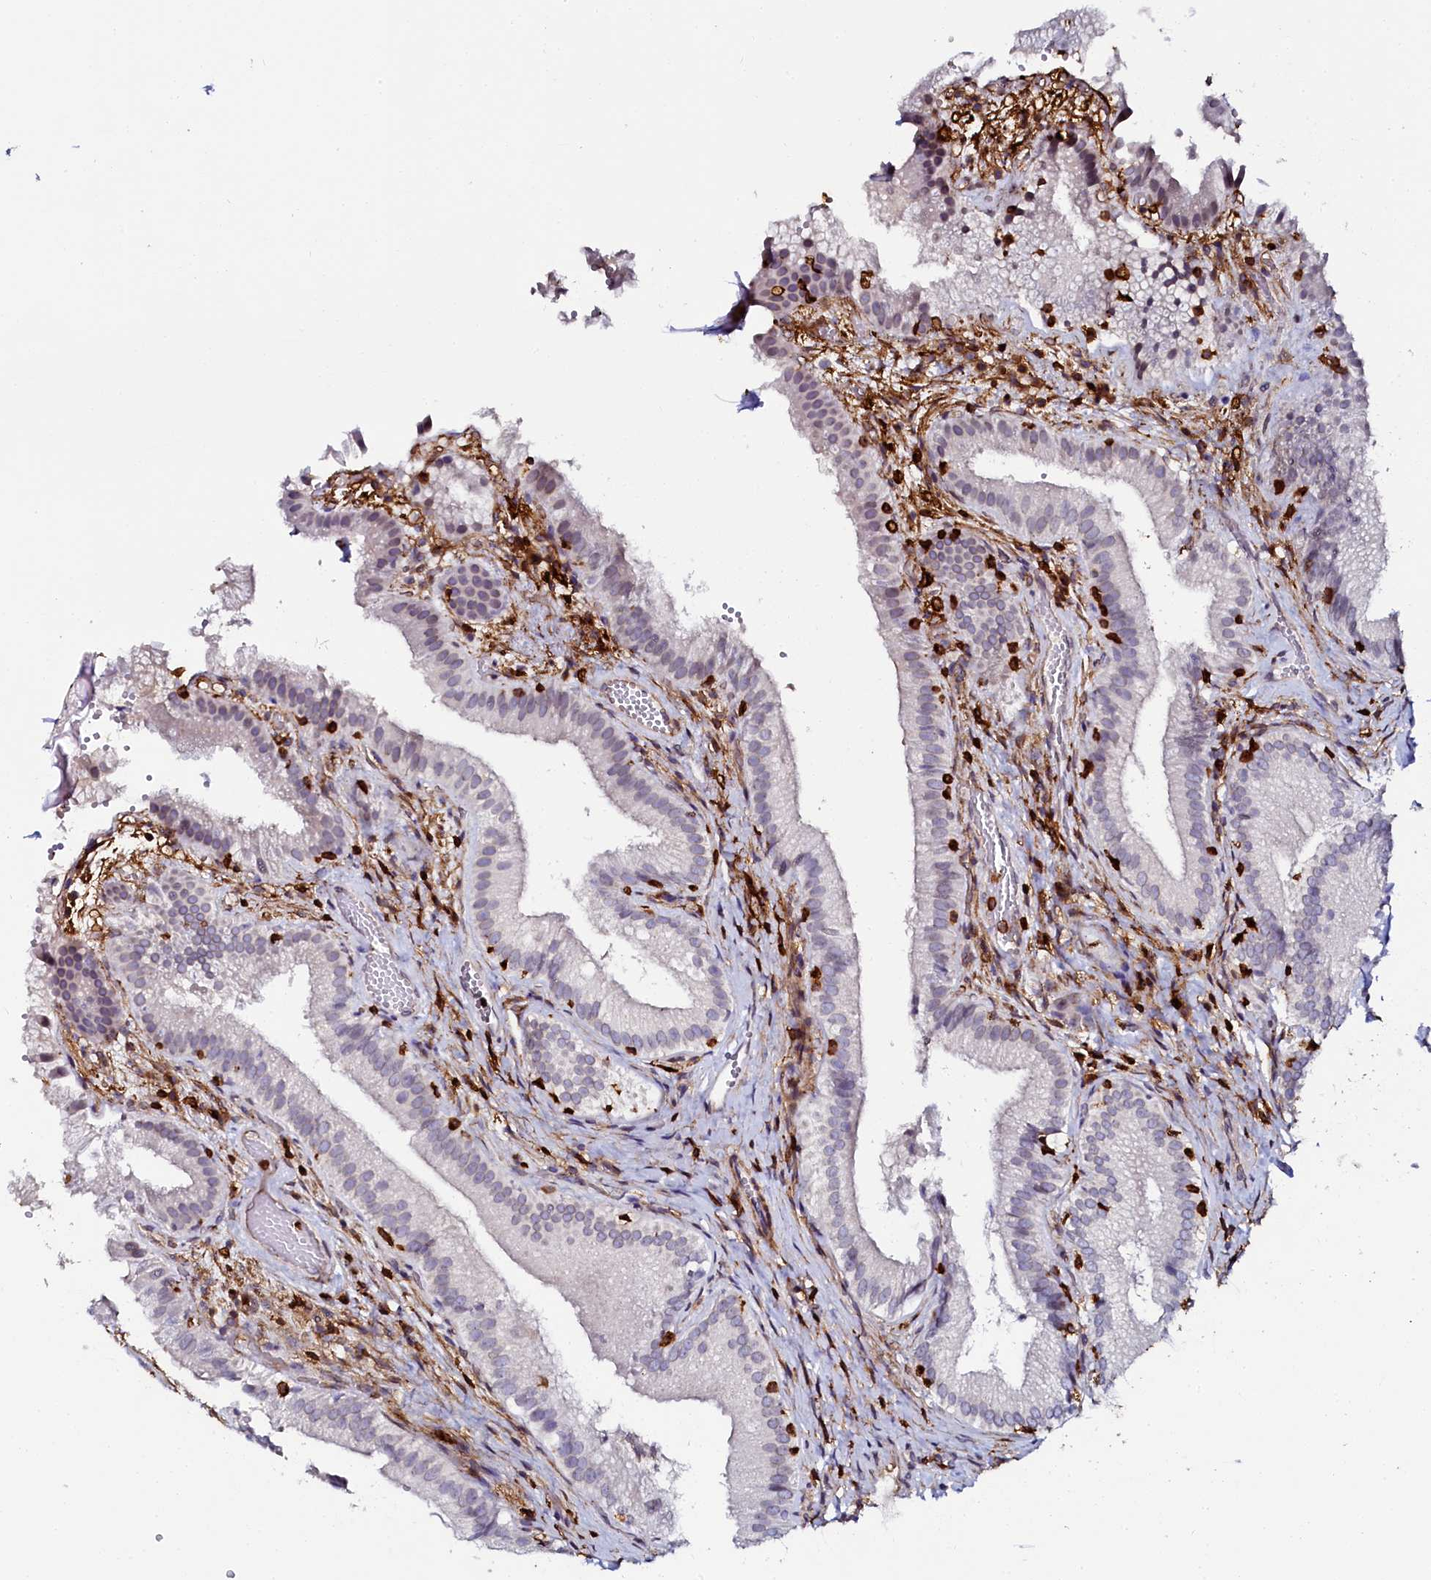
{"staining": {"intensity": "negative", "quantity": "none", "location": "none"}, "tissue": "gallbladder", "cell_type": "Glandular cells", "image_type": "normal", "snomed": [{"axis": "morphology", "description": "Normal tissue, NOS"}, {"axis": "topography", "description": "Gallbladder"}], "caption": "Gallbladder stained for a protein using immunohistochemistry shows no expression glandular cells.", "gene": "AAAS", "patient": {"sex": "female", "age": 30}}